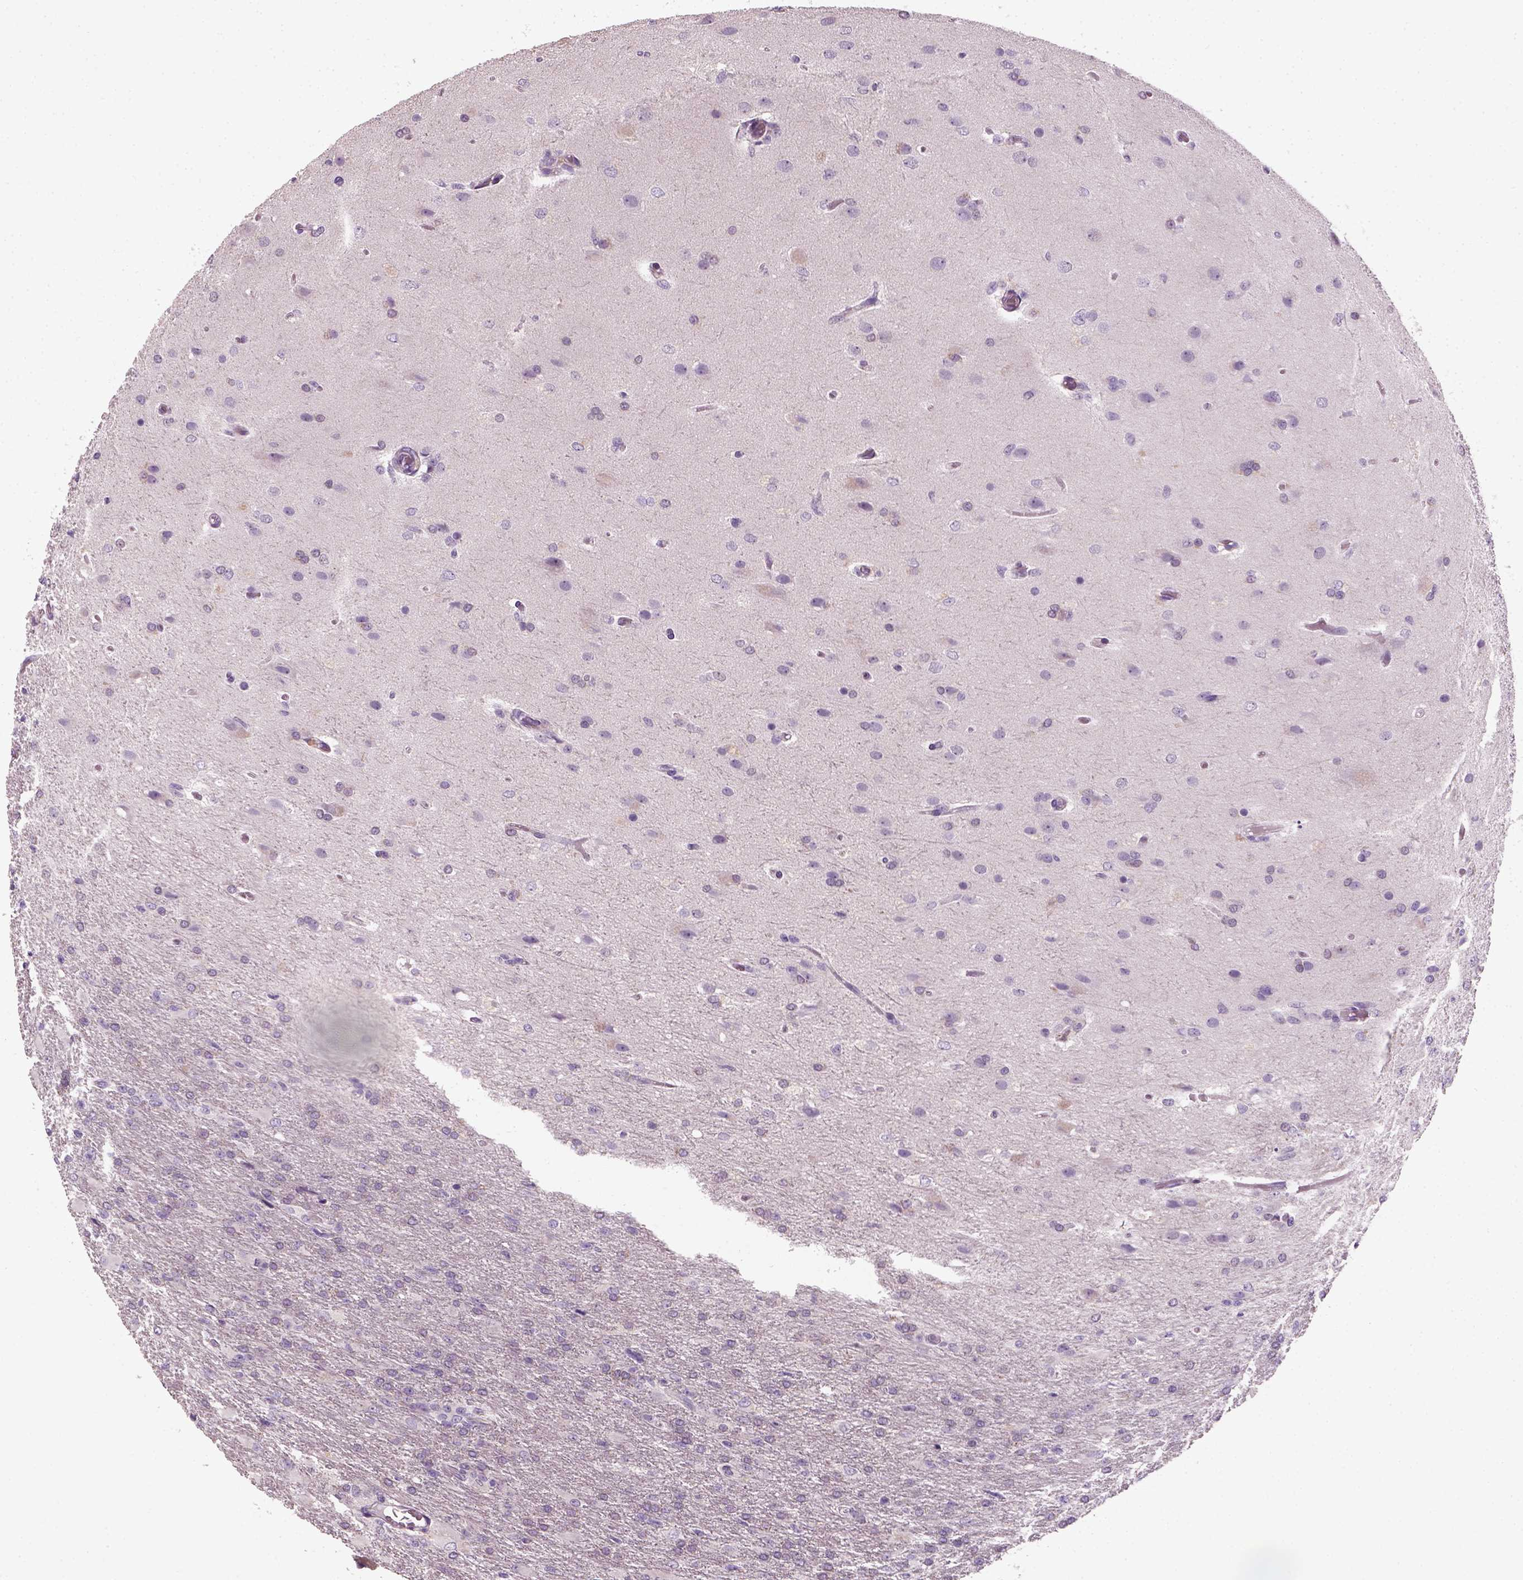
{"staining": {"intensity": "negative", "quantity": "none", "location": "none"}, "tissue": "glioma", "cell_type": "Tumor cells", "image_type": "cancer", "snomed": [{"axis": "morphology", "description": "Glioma, malignant, High grade"}, {"axis": "topography", "description": "Brain"}], "caption": "The histopathology image exhibits no significant expression in tumor cells of malignant glioma (high-grade). (Immunohistochemistry, brightfield microscopy, high magnification).", "gene": "ELOVL3", "patient": {"sex": "male", "age": 68}}